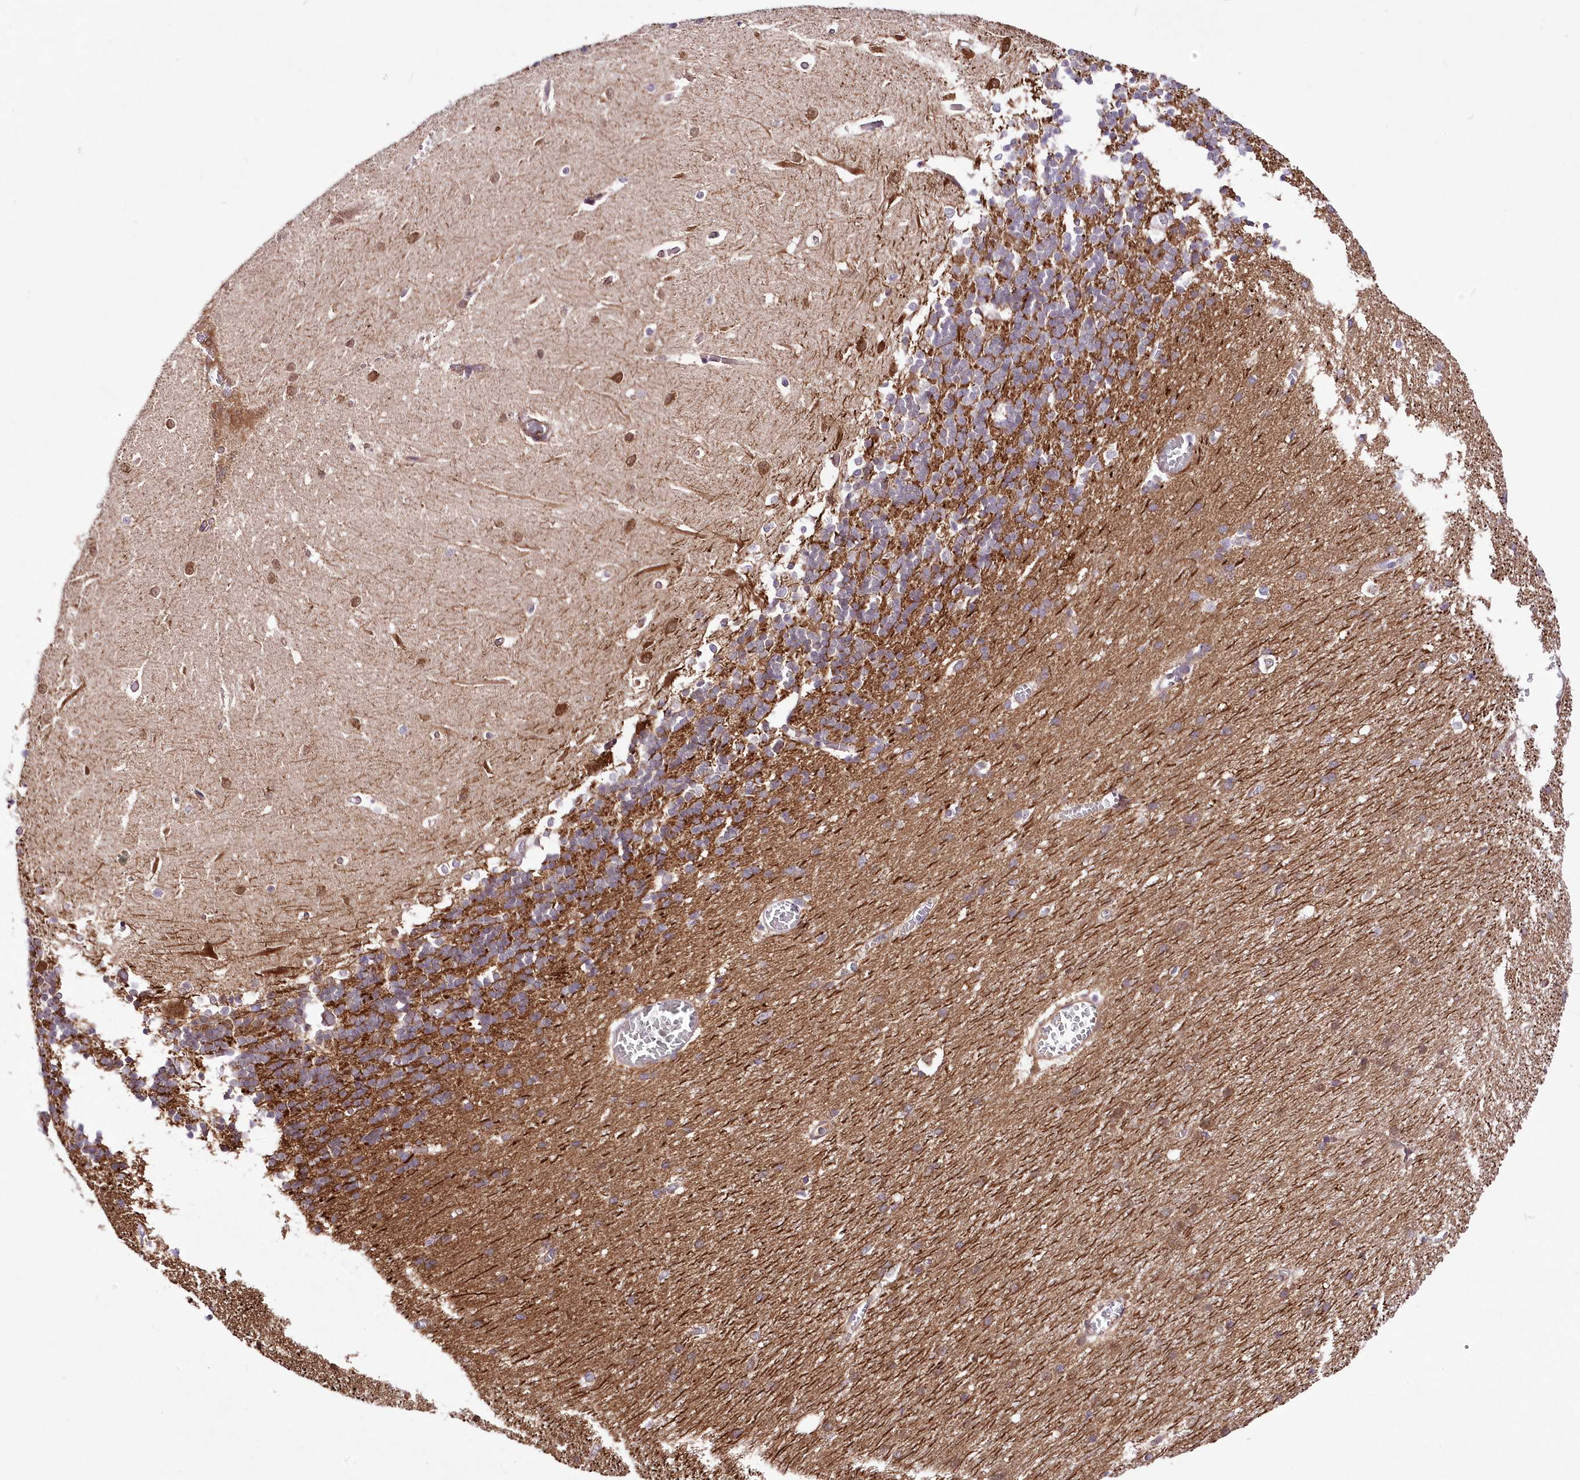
{"staining": {"intensity": "moderate", "quantity": "25%-75%", "location": "cytoplasmic/membranous"}, "tissue": "cerebellum", "cell_type": "Cells in granular layer", "image_type": "normal", "snomed": [{"axis": "morphology", "description": "Normal tissue, NOS"}, {"axis": "topography", "description": "Cerebellum"}], "caption": "Cerebellum stained with a brown dye exhibits moderate cytoplasmic/membranous positive positivity in approximately 25%-75% of cells in granular layer.", "gene": "FAM241B", "patient": {"sex": "male", "age": 37}}